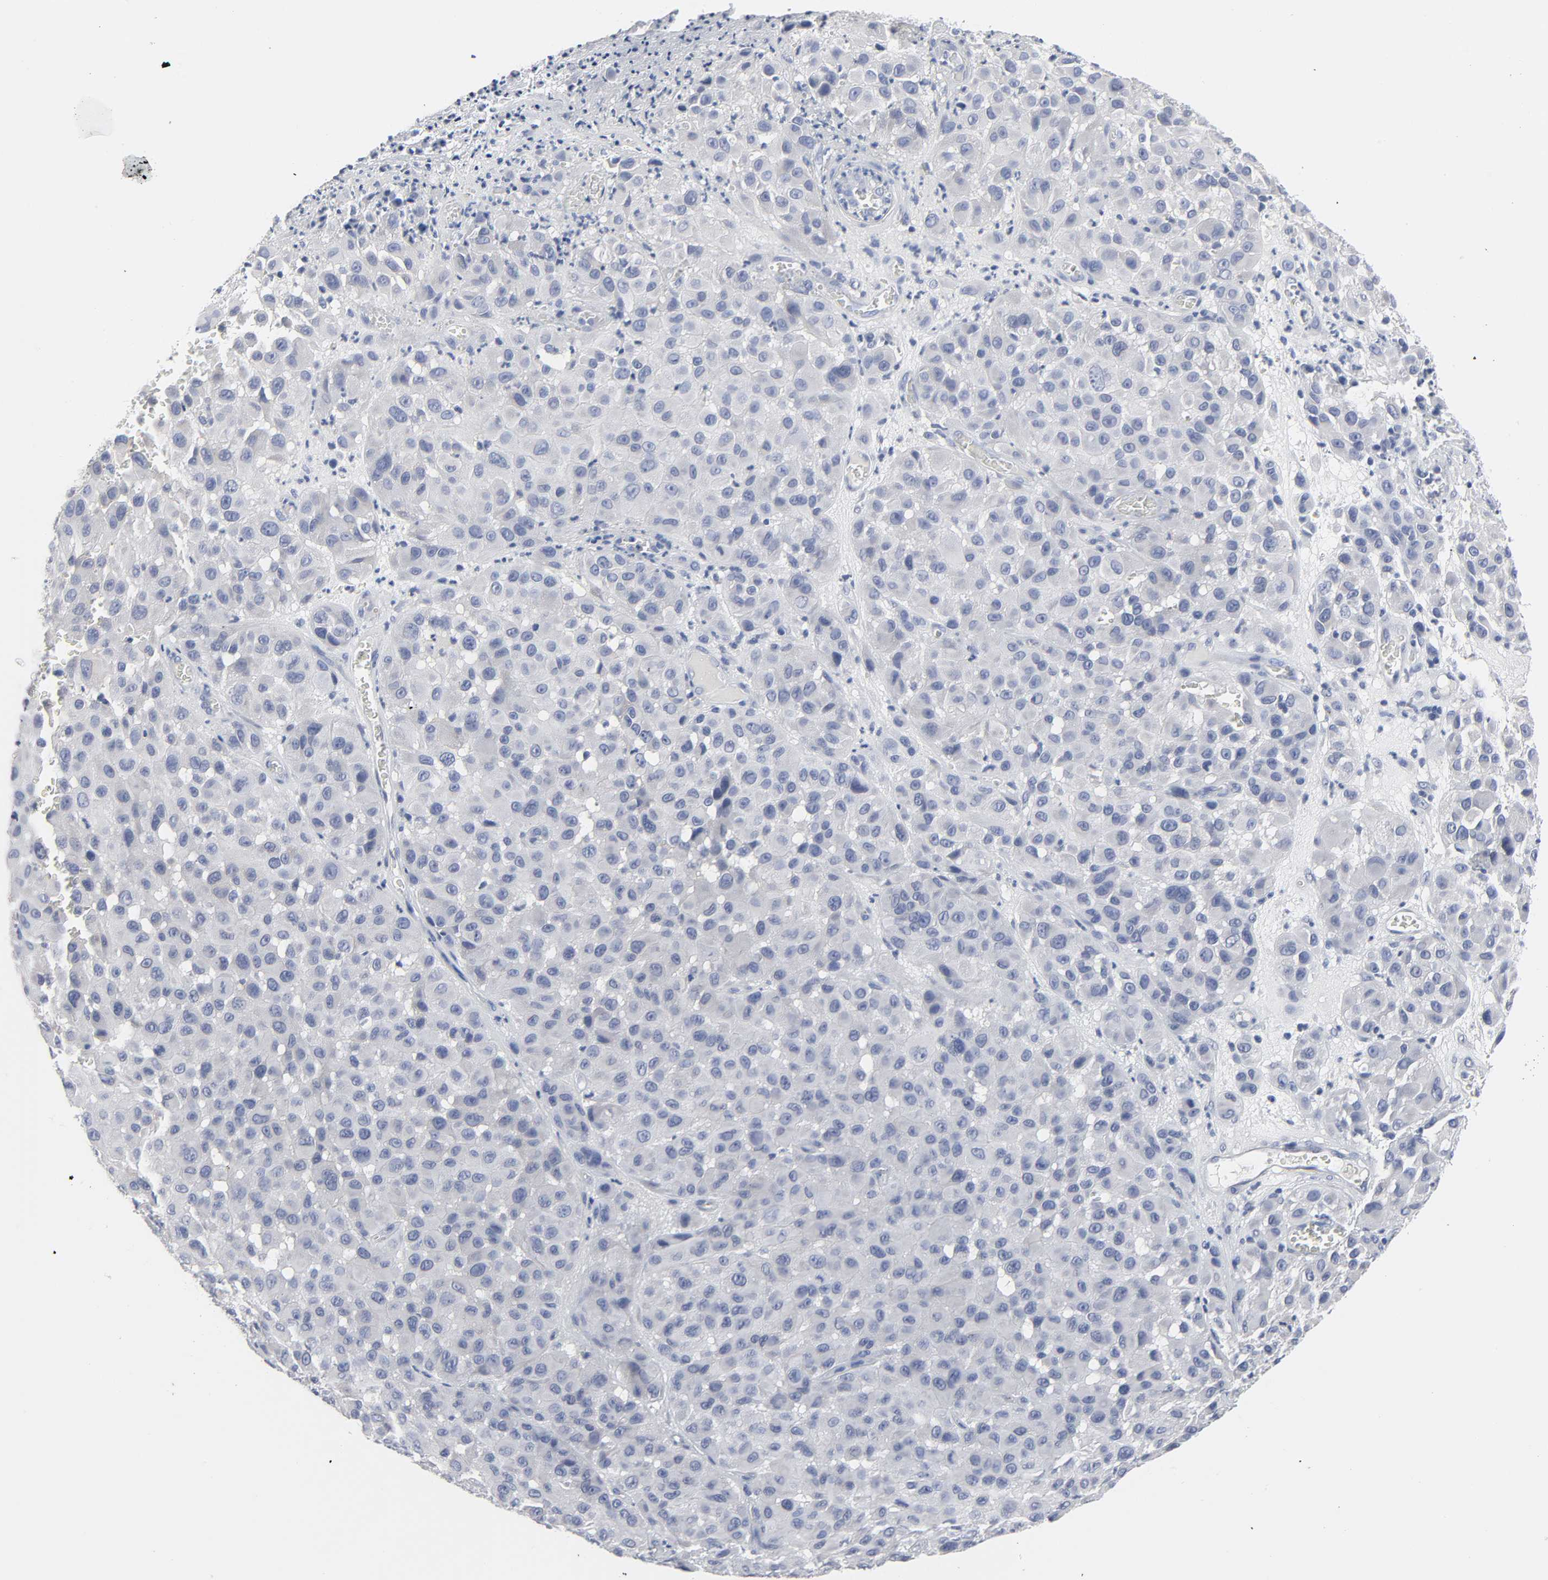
{"staining": {"intensity": "negative", "quantity": "none", "location": "none"}, "tissue": "melanoma", "cell_type": "Tumor cells", "image_type": "cancer", "snomed": [{"axis": "morphology", "description": "Malignant melanoma, NOS"}, {"axis": "topography", "description": "Skin"}], "caption": "Immunohistochemistry of melanoma shows no expression in tumor cells.", "gene": "SALL2", "patient": {"sex": "female", "age": 21}}